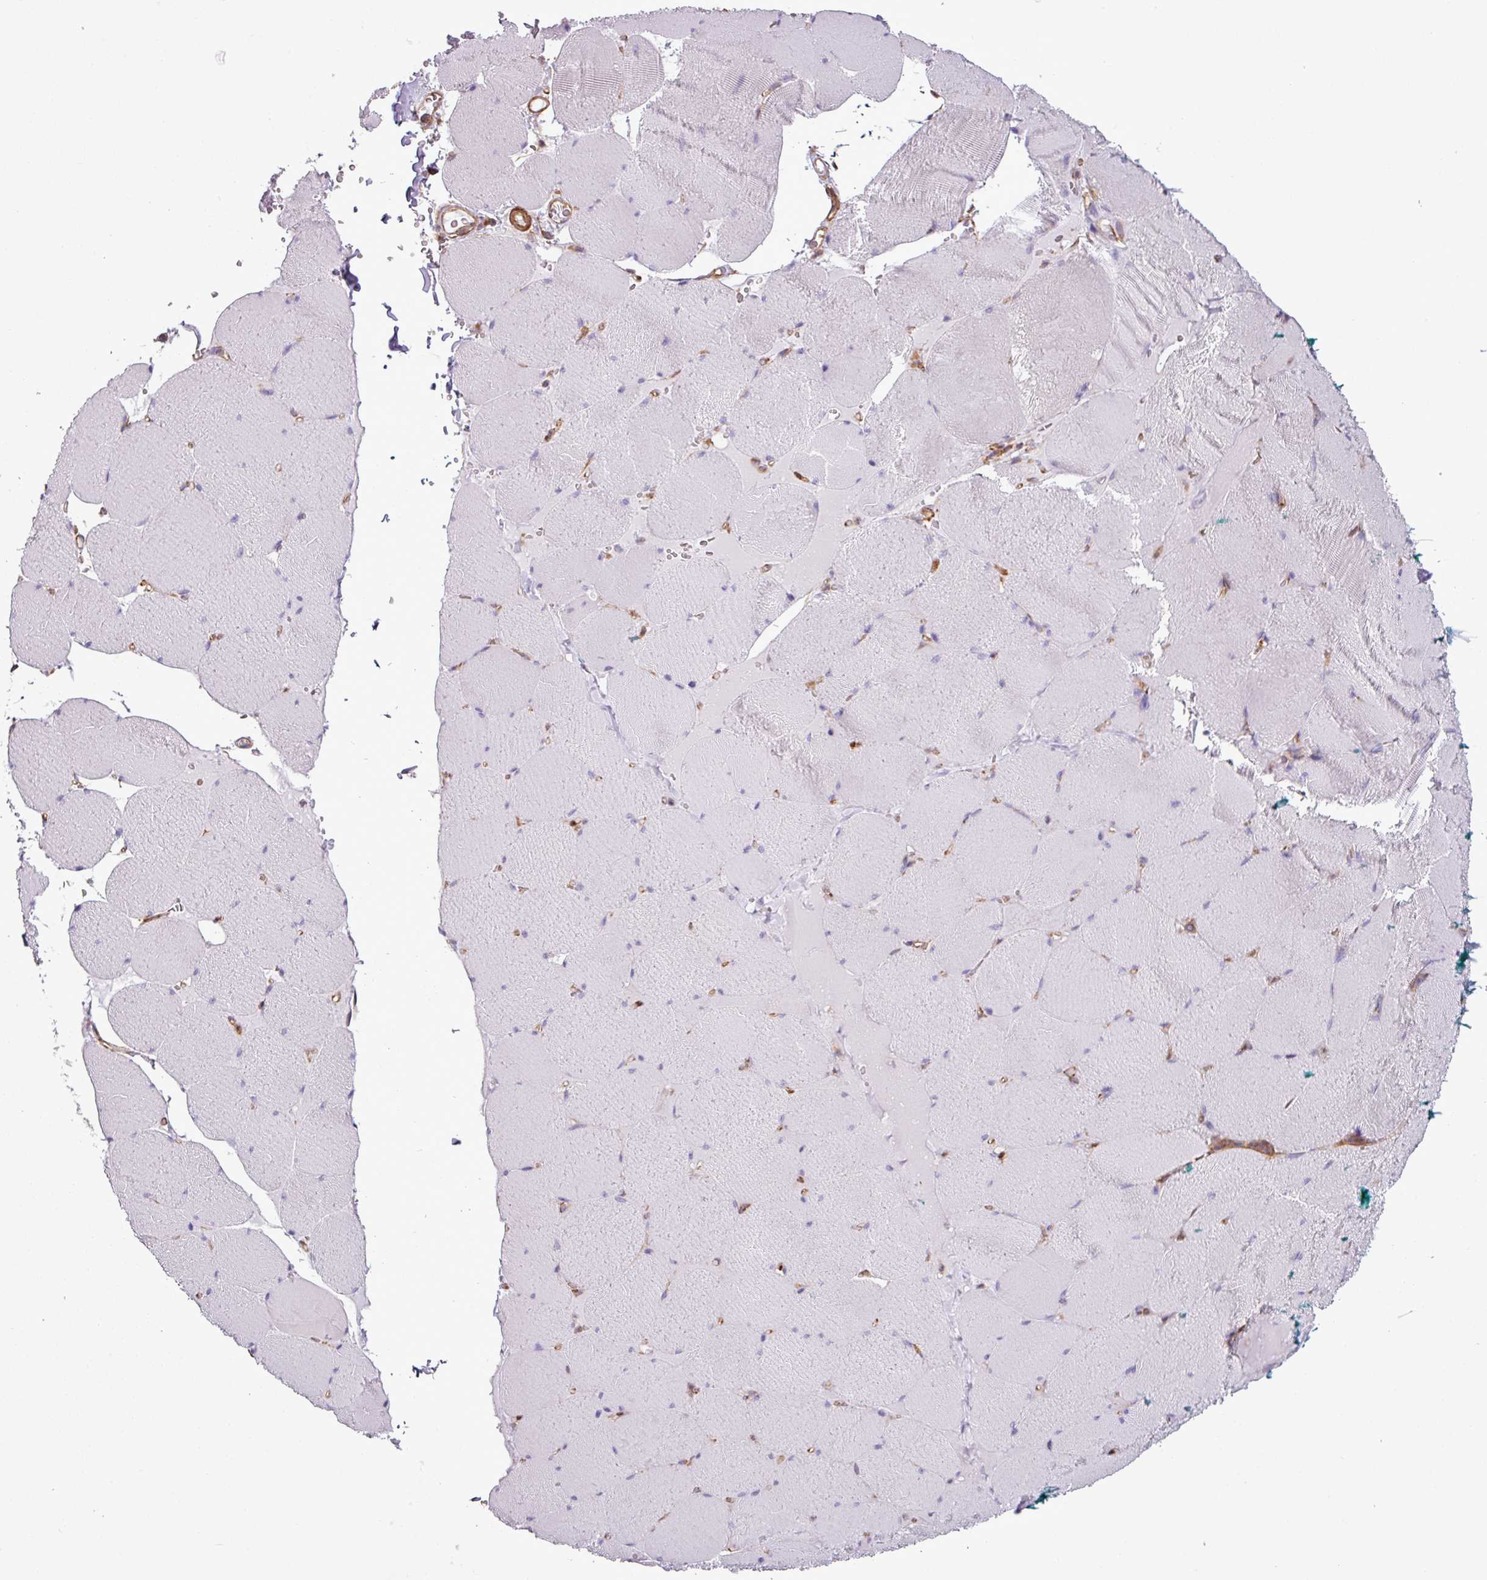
{"staining": {"intensity": "negative", "quantity": "none", "location": "none"}, "tissue": "skeletal muscle", "cell_type": "Myocytes", "image_type": "normal", "snomed": [{"axis": "morphology", "description": "Normal tissue, NOS"}, {"axis": "topography", "description": "Skeletal muscle"}, {"axis": "topography", "description": "Head-Neck"}], "caption": "This is a image of immunohistochemistry staining of unremarkable skeletal muscle, which shows no staining in myocytes.", "gene": "PACSIN2", "patient": {"sex": "male", "age": 66}}